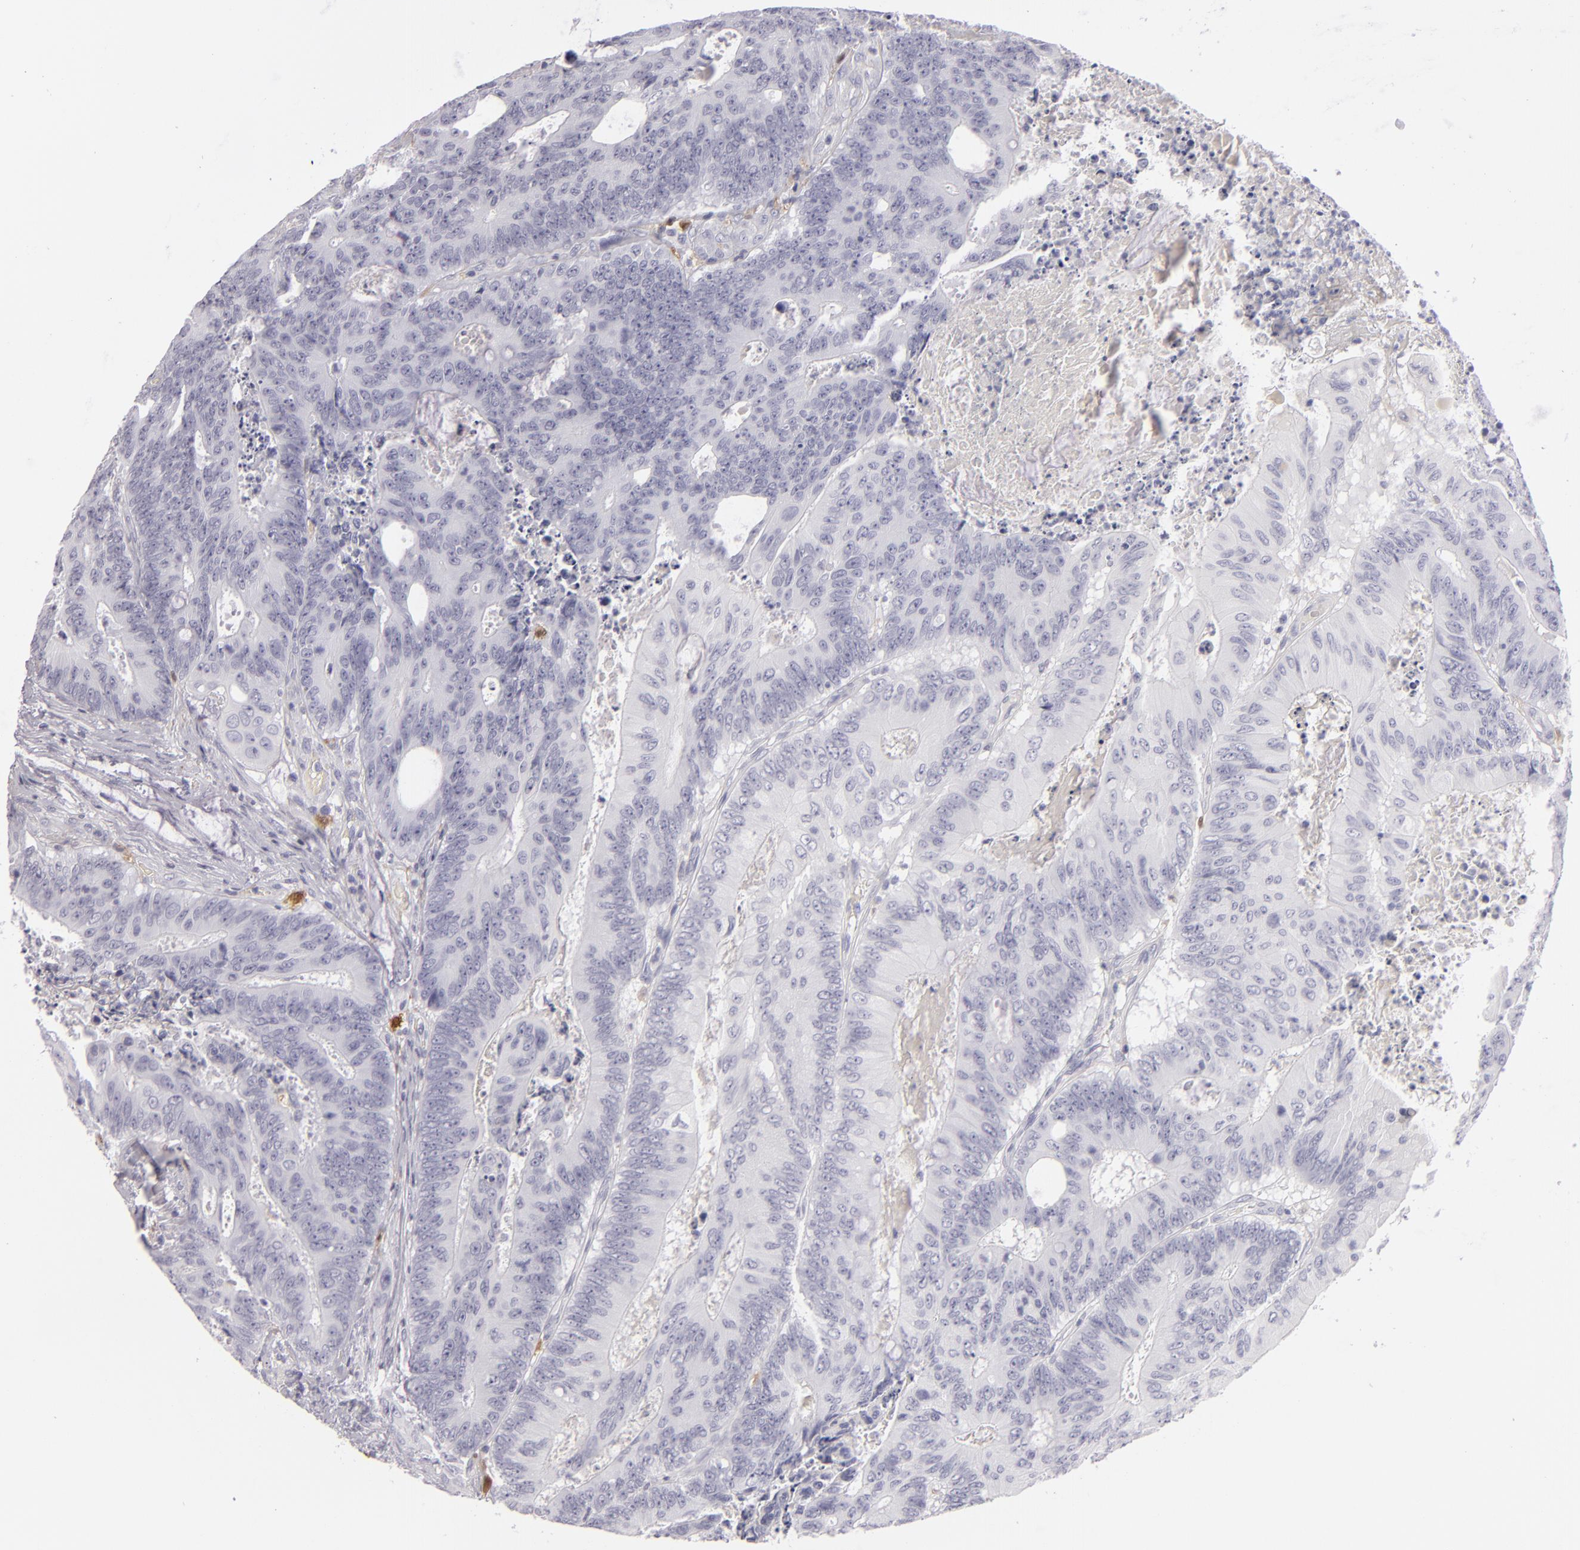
{"staining": {"intensity": "negative", "quantity": "none", "location": "none"}, "tissue": "colorectal cancer", "cell_type": "Tumor cells", "image_type": "cancer", "snomed": [{"axis": "morphology", "description": "Adenocarcinoma, NOS"}, {"axis": "topography", "description": "Colon"}], "caption": "This is an immunohistochemistry photomicrograph of colorectal cancer (adenocarcinoma). There is no expression in tumor cells.", "gene": "F13A1", "patient": {"sex": "male", "age": 65}}